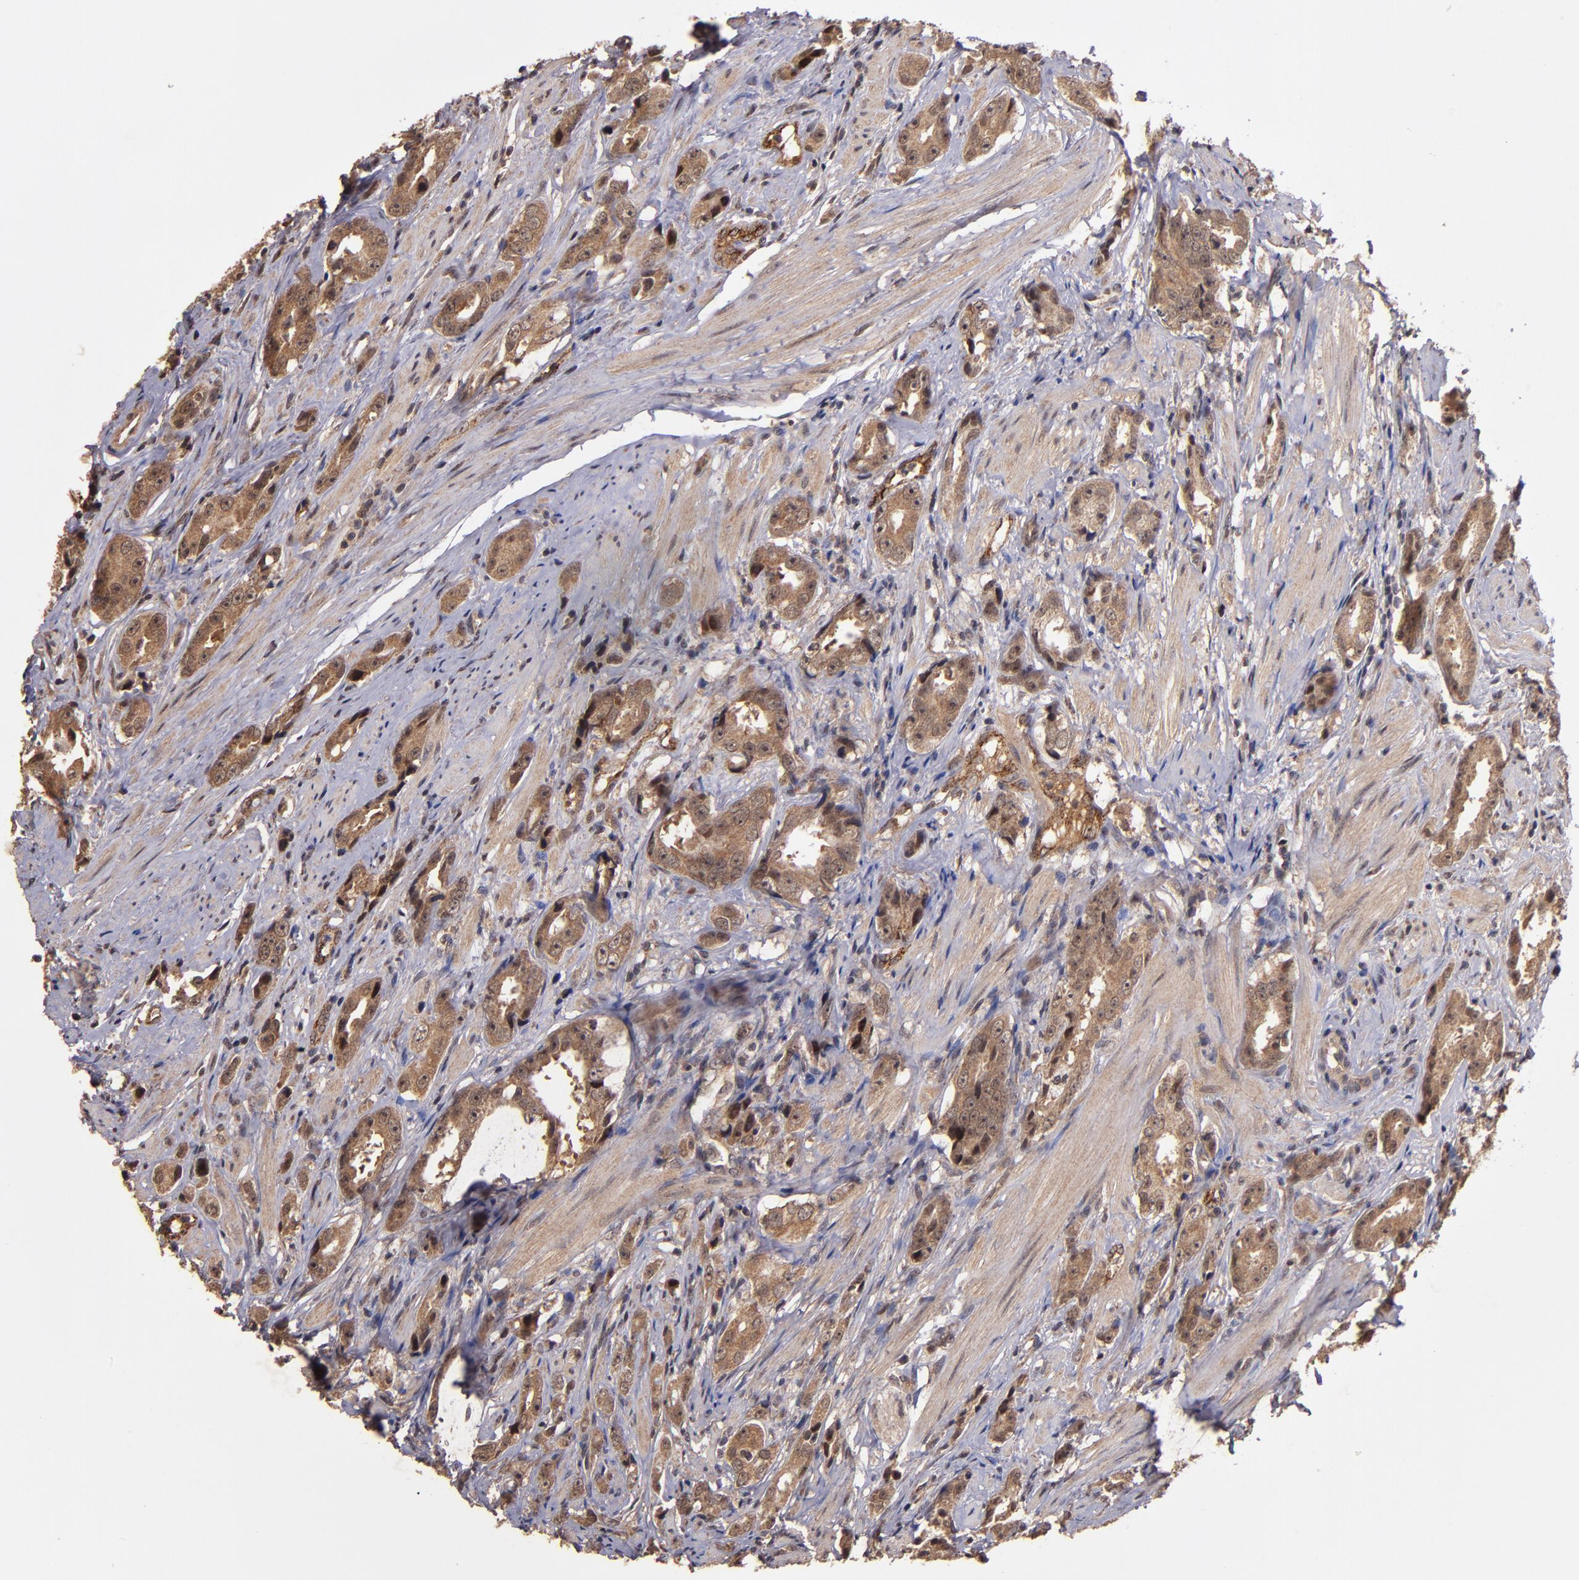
{"staining": {"intensity": "moderate", "quantity": ">75%", "location": "cytoplasmic/membranous"}, "tissue": "prostate cancer", "cell_type": "Tumor cells", "image_type": "cancer", "snomed": [{"axis": "morphology", "description": "Adenocarcinoma, Medium grade"}, {"axis": "topography", "description": "Prostate"}], "caption": "An image of prostate adenocarcinoma (medium-grade) stained for a protein shows moderate cytoplasmic/membranous brown staining in tumor cells. (DAB (3,3'-diaminobenzidine) IHC, brown staining for protein, blue staining for nuclei).", "gene": "RIOK3", "patient": {"sex": "male", "age": 53}}